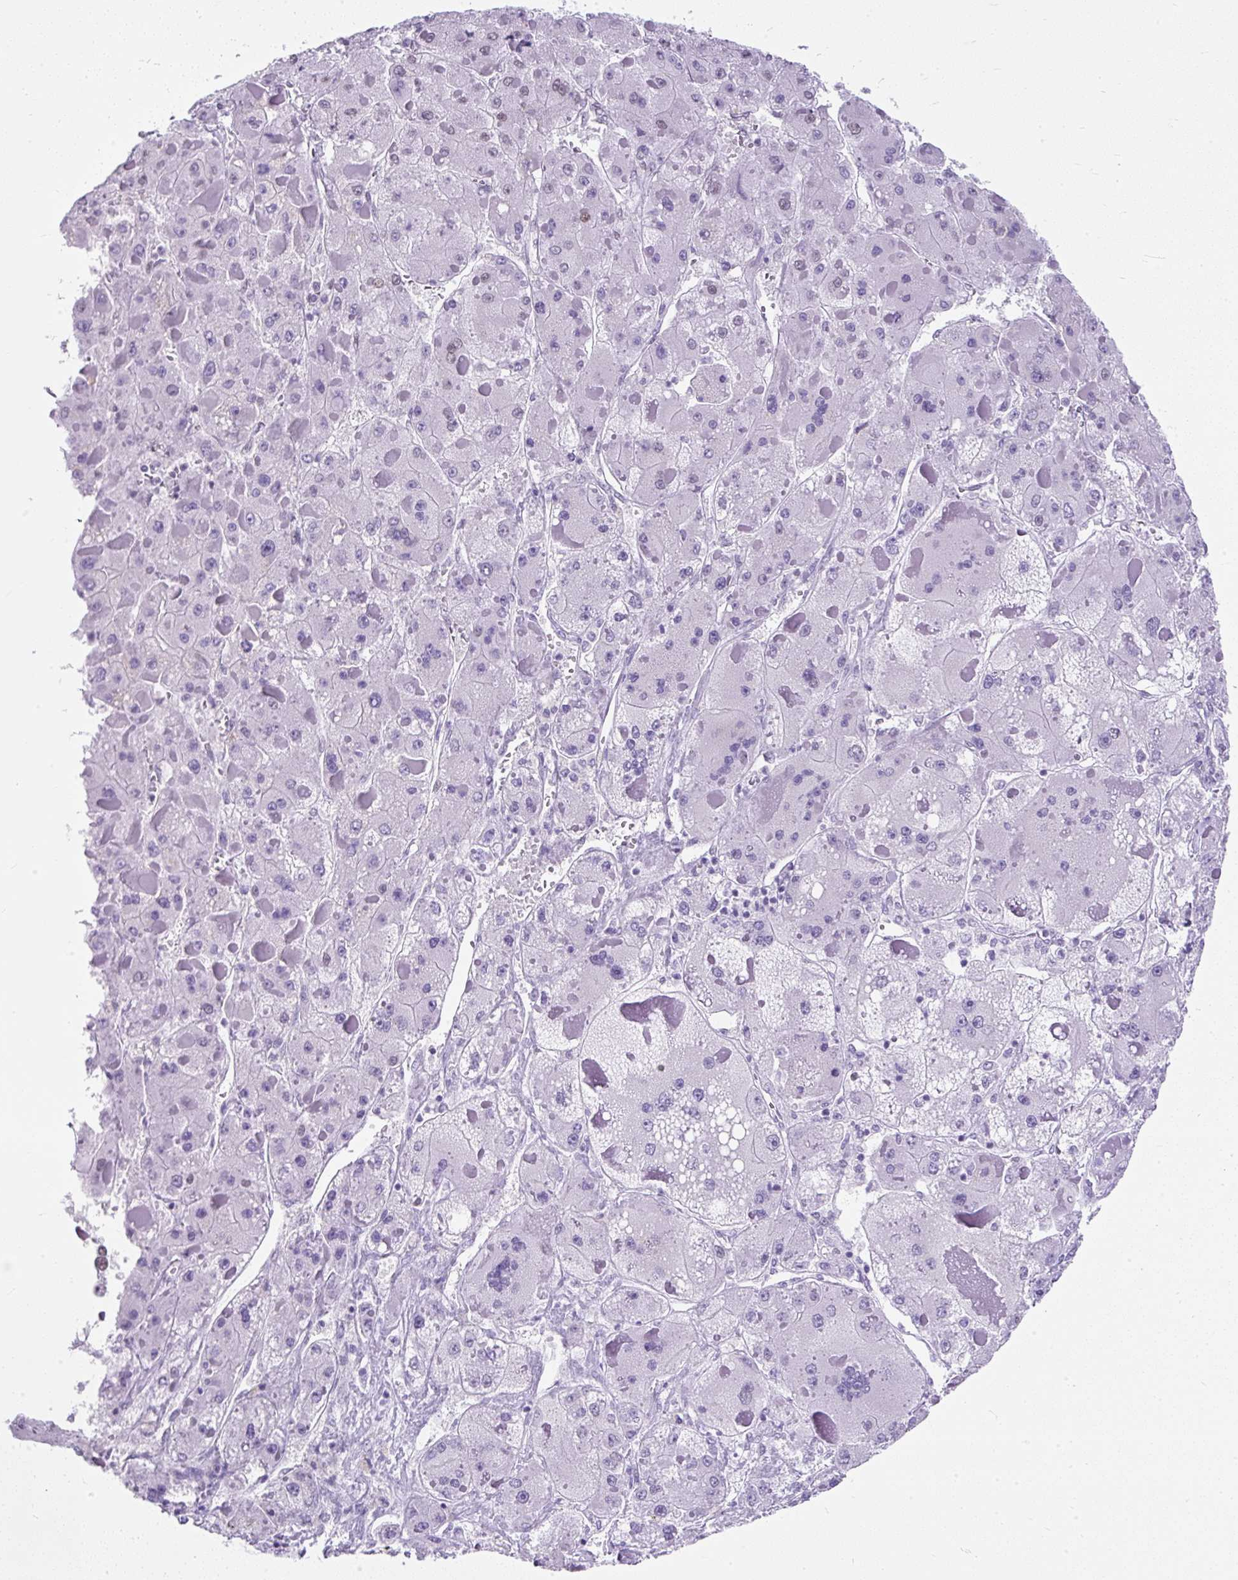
{"staining": {"intensity": "negative", "quantity": "none", "location": "none"}, "tissue": "liver cancer", "cell_type": "Tumor cells", "image_type": "cancer", "snomed": [{"axis": "morphology", "description": "Carcinoma, Hepatocellular, NOS"}, {"axis": "topography", "description": "Liver"}], "caption": "Liver cancer was stained to show a protein in brown. There is no significant staining in tumor cells.", "gene": "PLCXD2", "patient": {"sex": "female", "age": 73}}